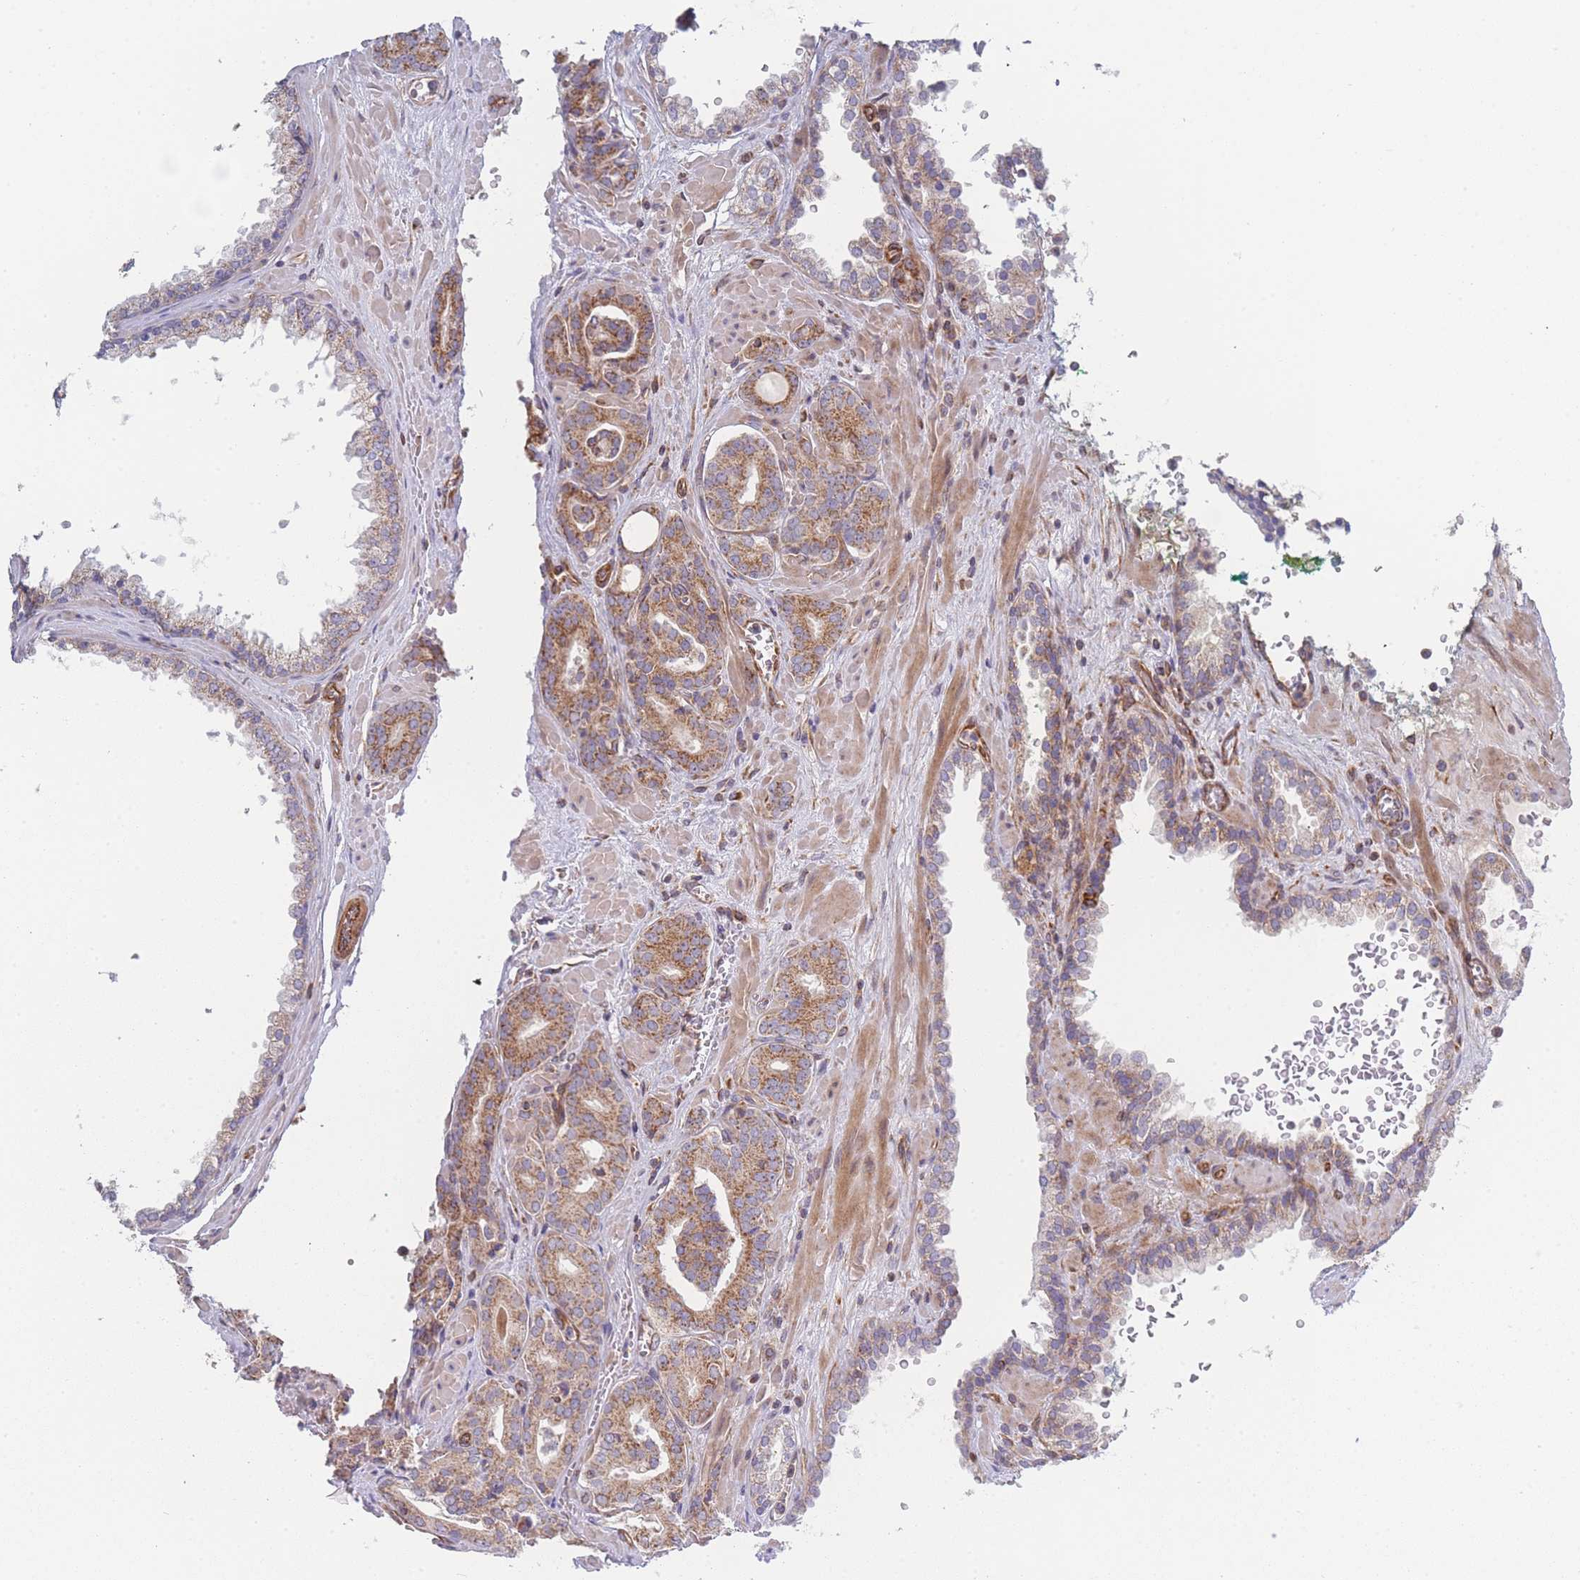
{"staining": {"intensity": "moderate", "quantity": ">75%", "location": "cytoplasmic/membranous"}, "tissue": "prostate cancer", "cell_type": "Tumor cells", "image_type": "cancer", "snomed": [{"axis": "morphology", "description": "Adenocarcinoma, High grade"}, {"axis": "topography", "description": "Prostate"}], "caption": "A brown stain shows moderate cytoplasmic/membranous staining of a protein in prostate high-grade adenocarcinoma tumor cells. The protein is shown in brown color, while the nuclei are stained blue.", "gene": "MTRES1", "patient": {"sex": "male", "age": 66}}